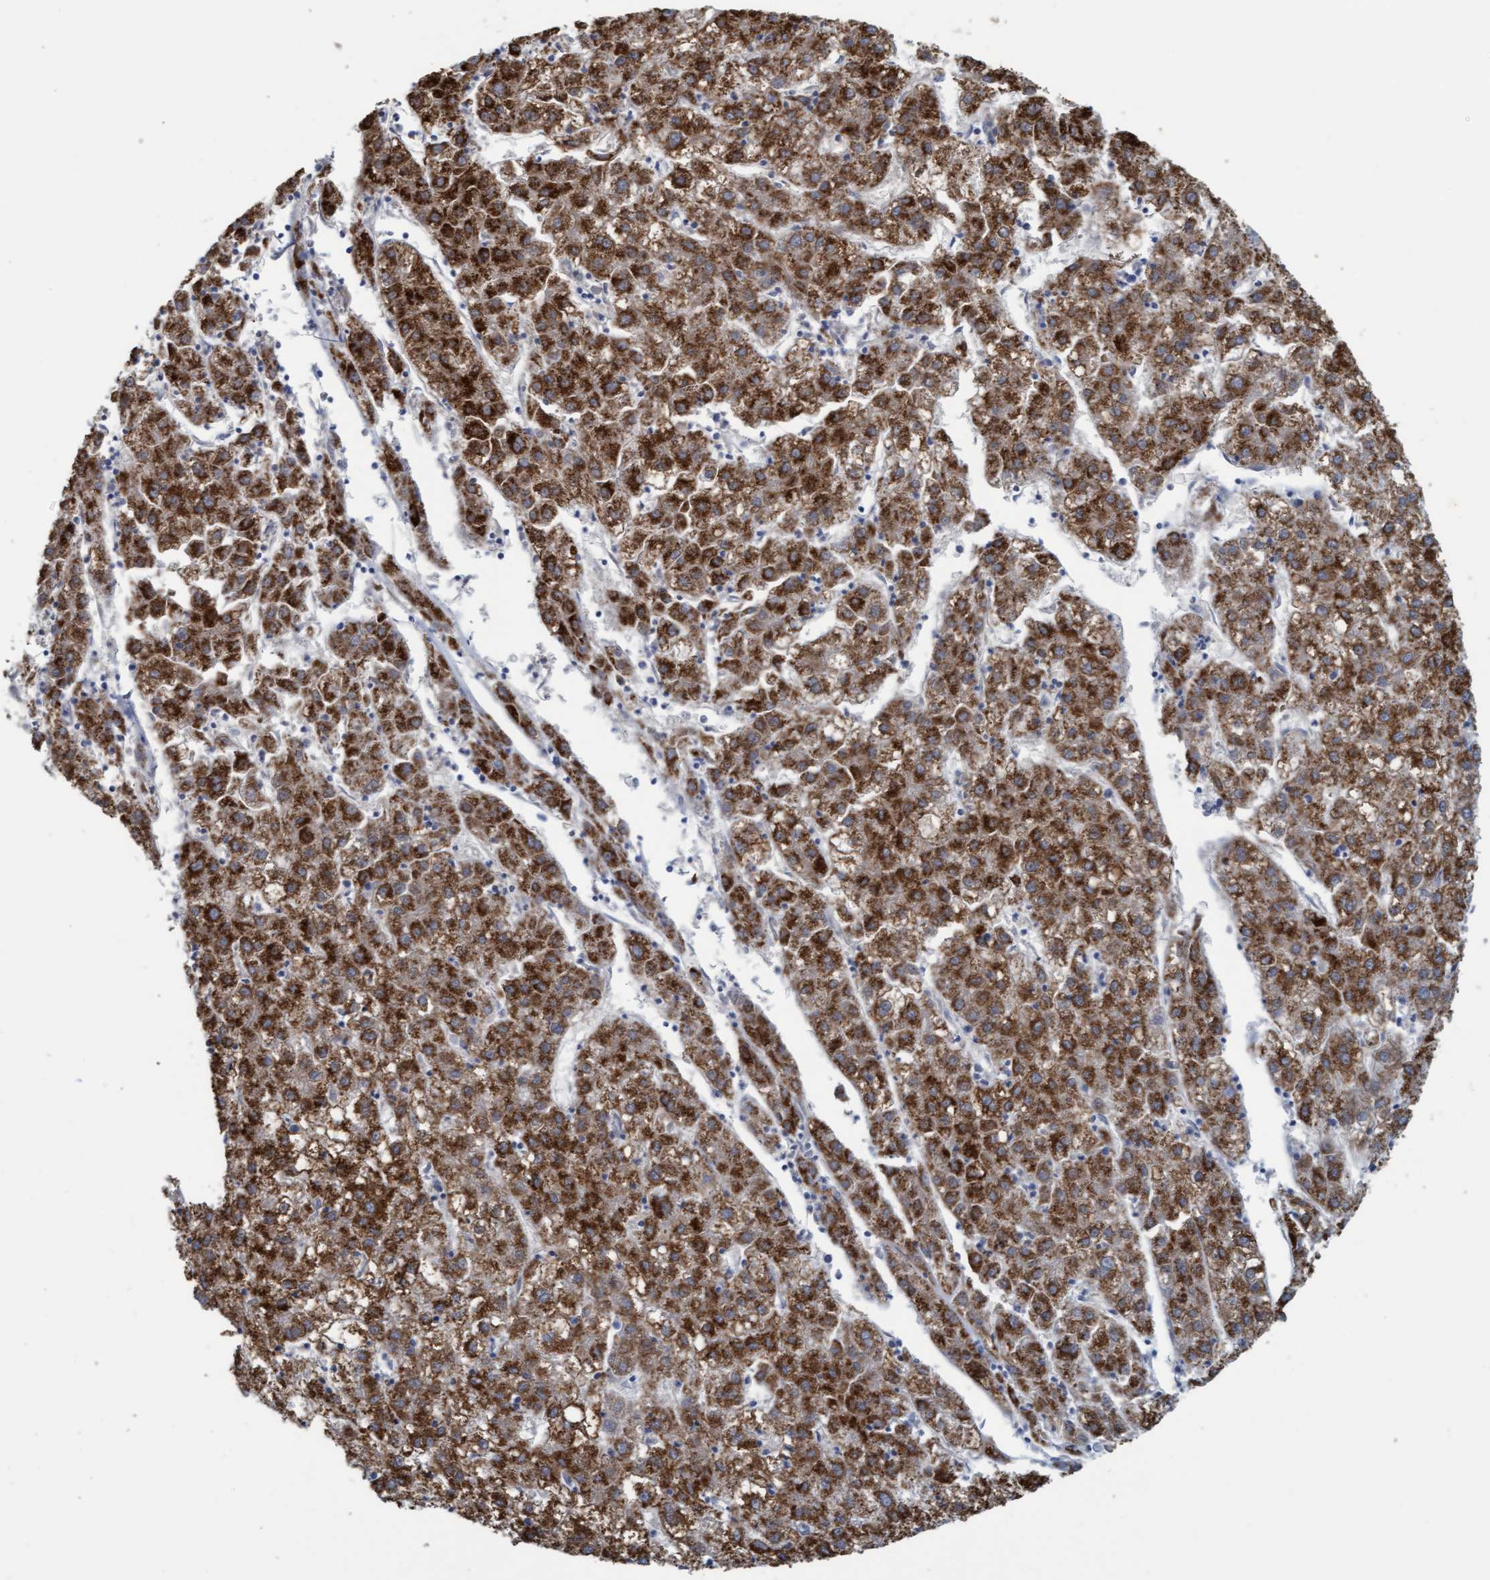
{"staining": {"intensity": "strong", "quantity": ">75%", "location": "cytoplasmic/membranous"}, "tissue": "liver cancer", "cell_type": "Tumor cells", "image_type": "cancer", "snomed": [{"axis": "morphology", "description": "Carcinoma, Hepatocellular, NOS"}, {"axis": "topography", "description": "Liver"}], "caption": "Tumor cells display high levels of strong cytoplasmic/membranous positivity in approximately >75% of cells in liver cancer. (Brightfield microscopy of DAB IHC at high magnification).", "gene": "LRSAM1", "patient": {"sex": "male", "age": 72}}